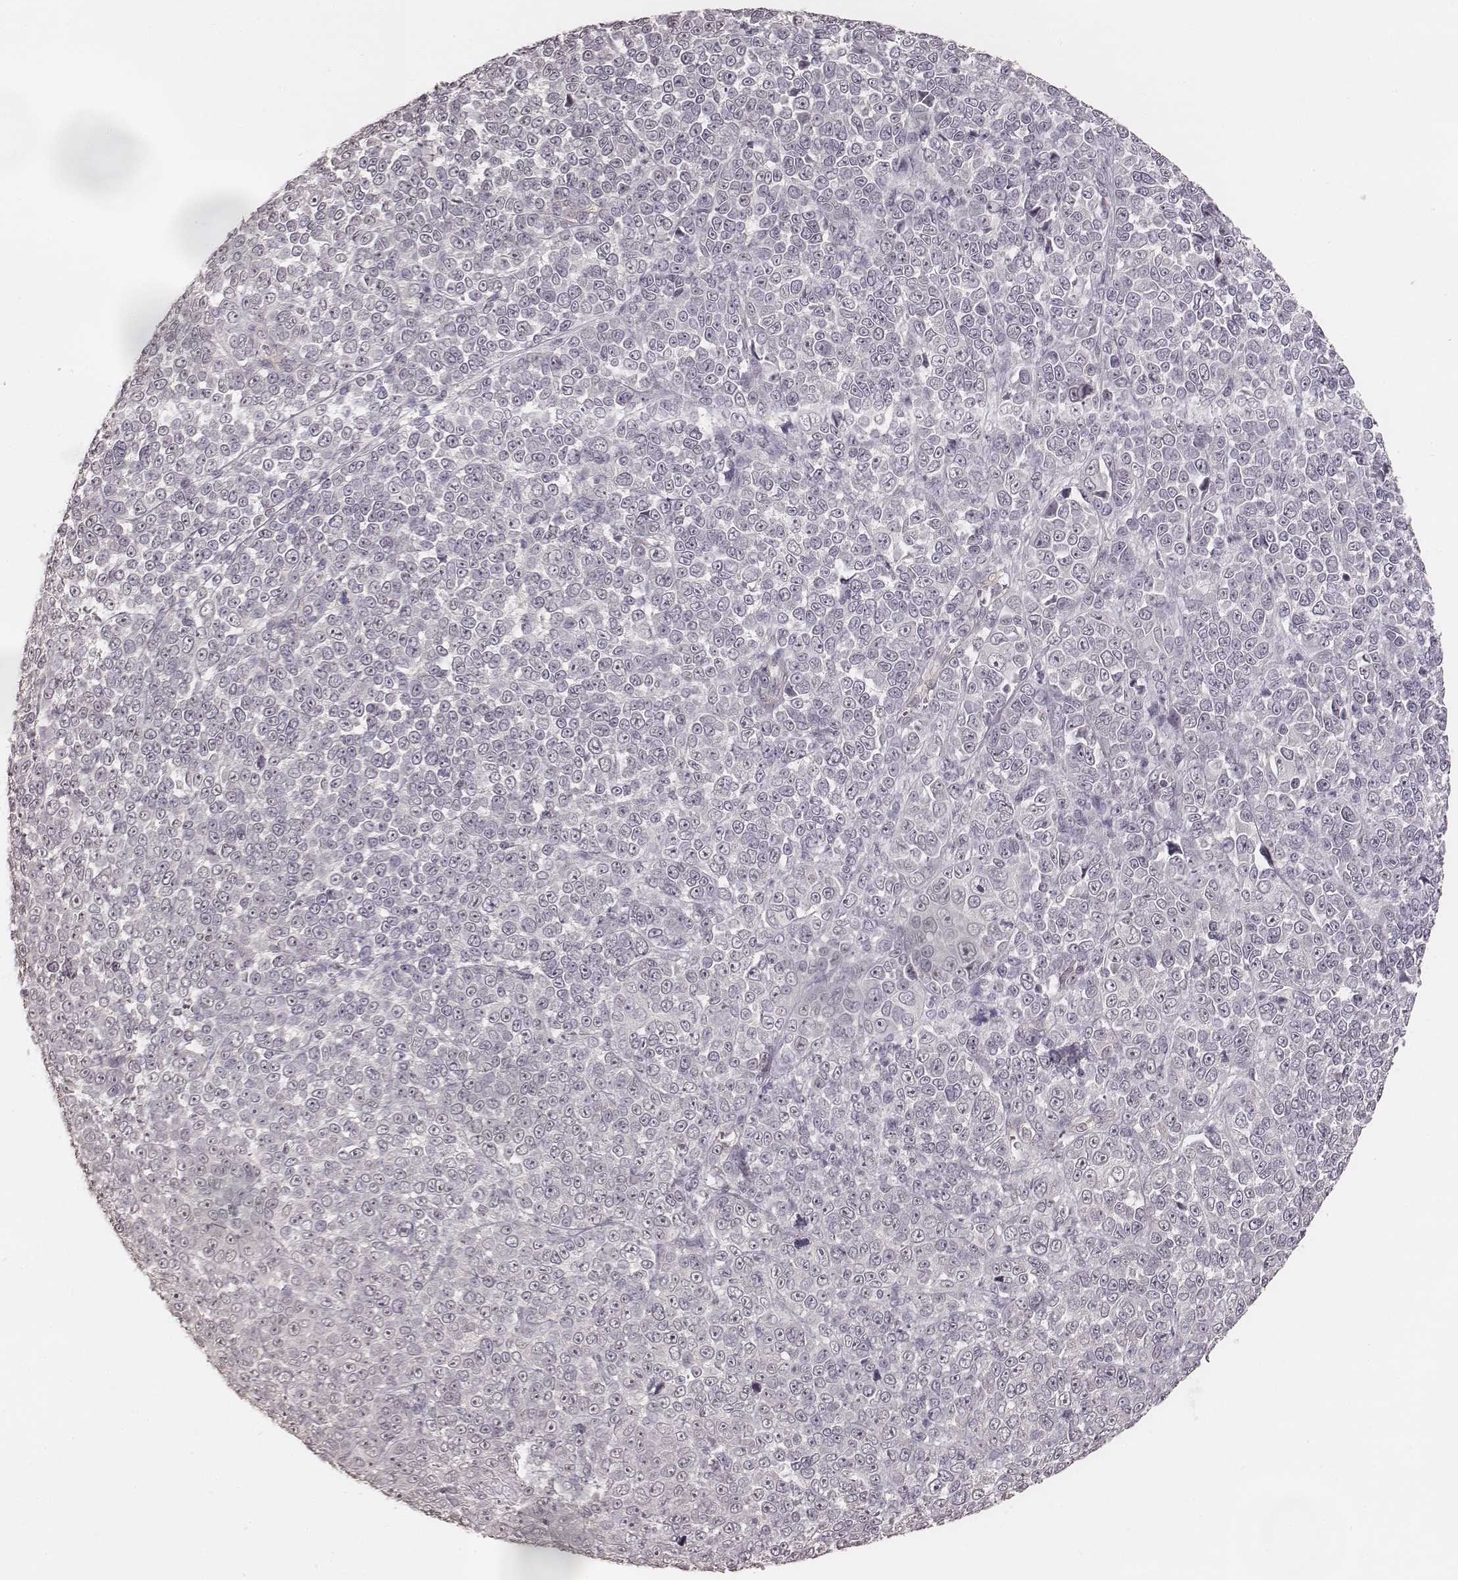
{"staining": {"intensity": "negative", "quantity": "none", "location": "none"}, "tissue": "melanoma", "cell_type": "Tumor cells", "image_type": "cancer", "snomed": [{"axis": "morphology", "description": "Malignant melanoma, NOS"}, {"axis": "topography", "description": "Skin"}], "caption": "Human malignant melanoma stained for a protein using immunohistochemistry (IHC) reveals no positivity in tumor cells.", "gene": "LY6K", "patient": {"sex": "female", "age": 95}}